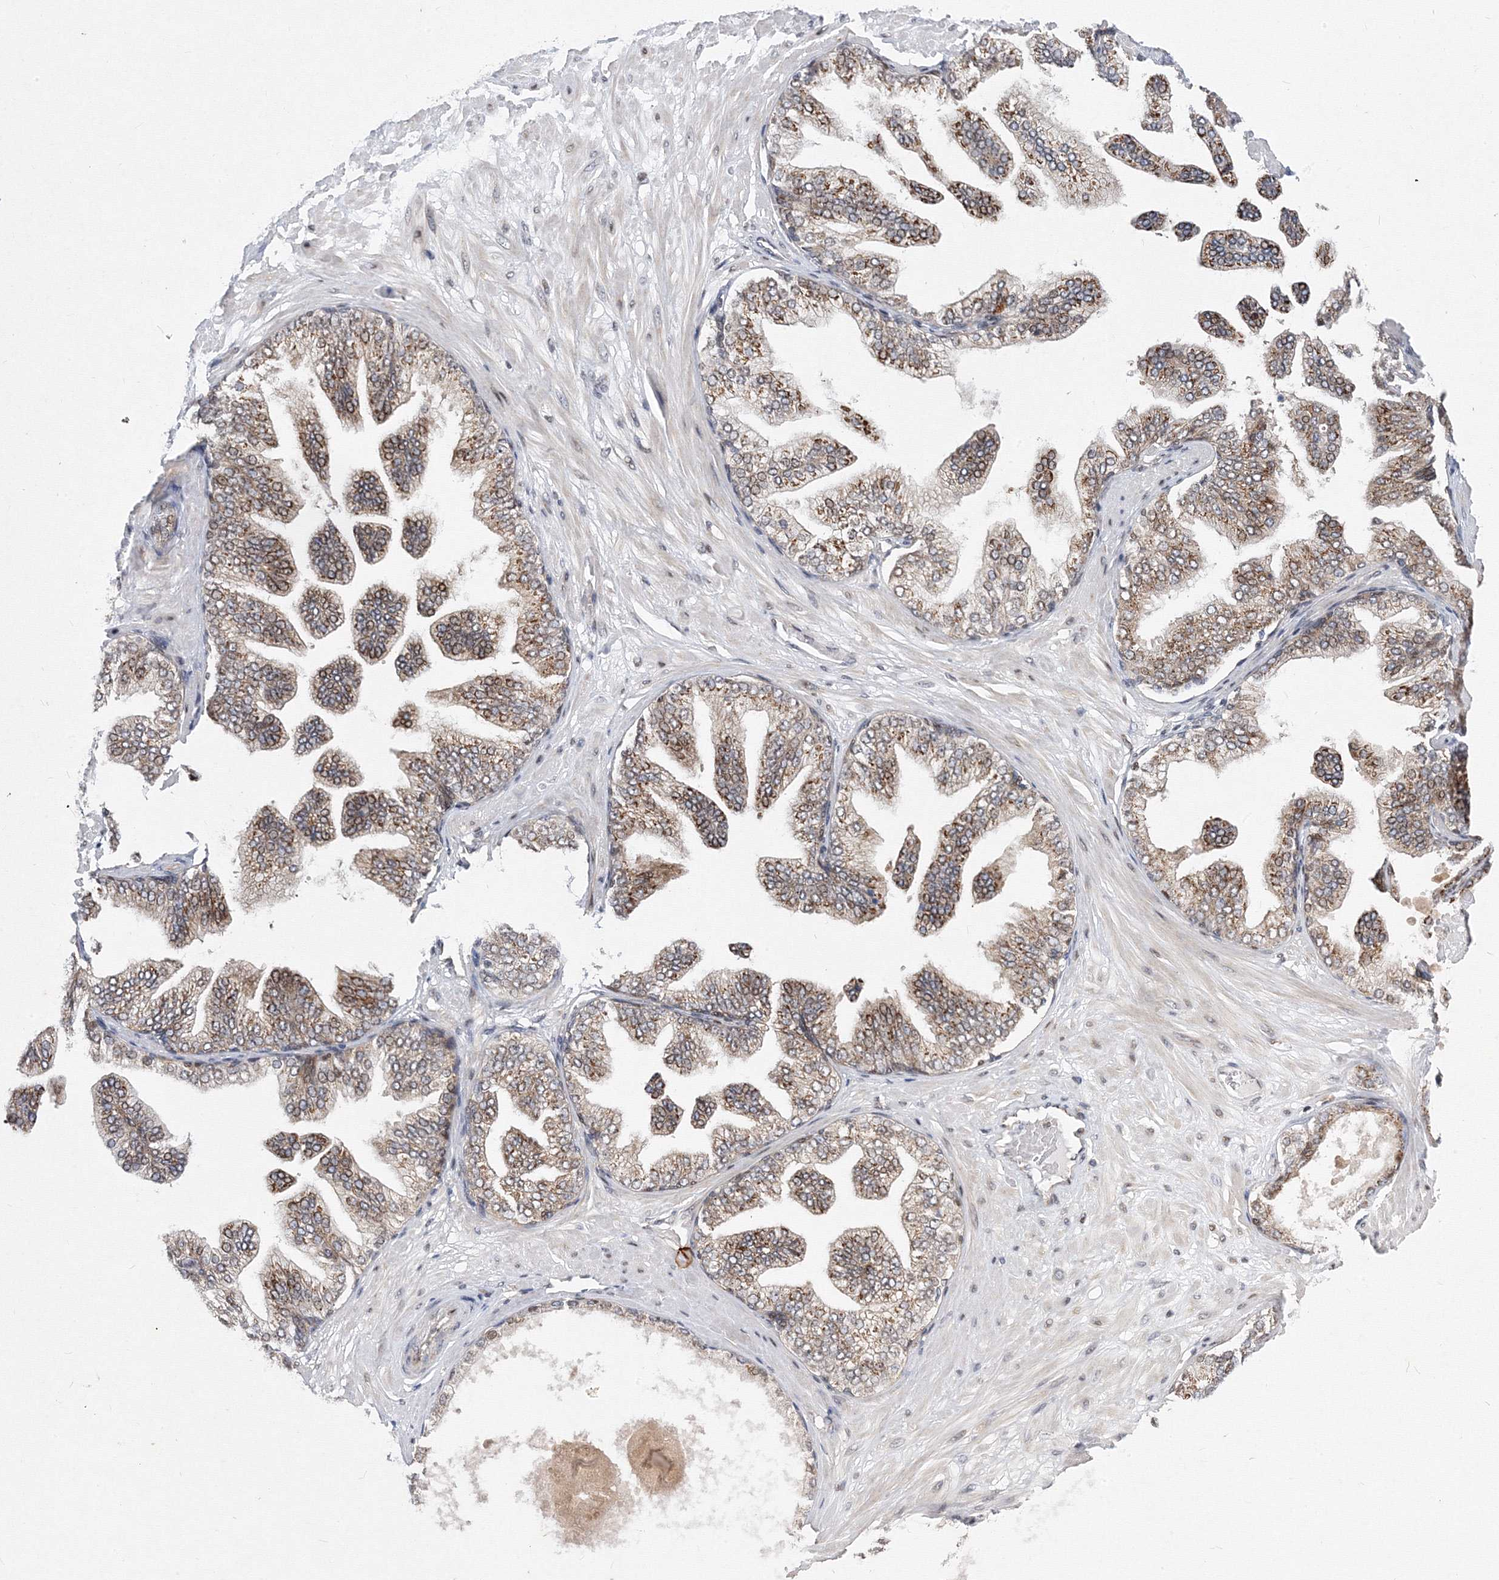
{"staining": {"intensity": "weak", "quantity": "25%-75%", "location": "cytoplasmic/membranous,nuclear"}, "tissue": "adipose tissue", "cell_type": "Adipocytes", "image_type": "normal", "snomed": [{"axis": "morphology", "description": "Normal tissue, NOS"}, {"axis": "morphology", "description": "Adenocarcinoma, Low grade"}, {"axis": "topography", "description": "Prostate"}, {"axis": "topography", "description": "Peripheral nerve tissue"}], "caption": "The micrograph shows immunohistochemical staining of benign adipose tissue. There is weak cytoplasmic/membranous,nuclear positivity is appreciated in about 25%-75% of adipocytes. (DAB (3,3'-diaminobenzidine) = brown stain, brightfield microscopy at high magnification).", "gene": "GPN1", "patient": {"sex": "male", "age": 63}}